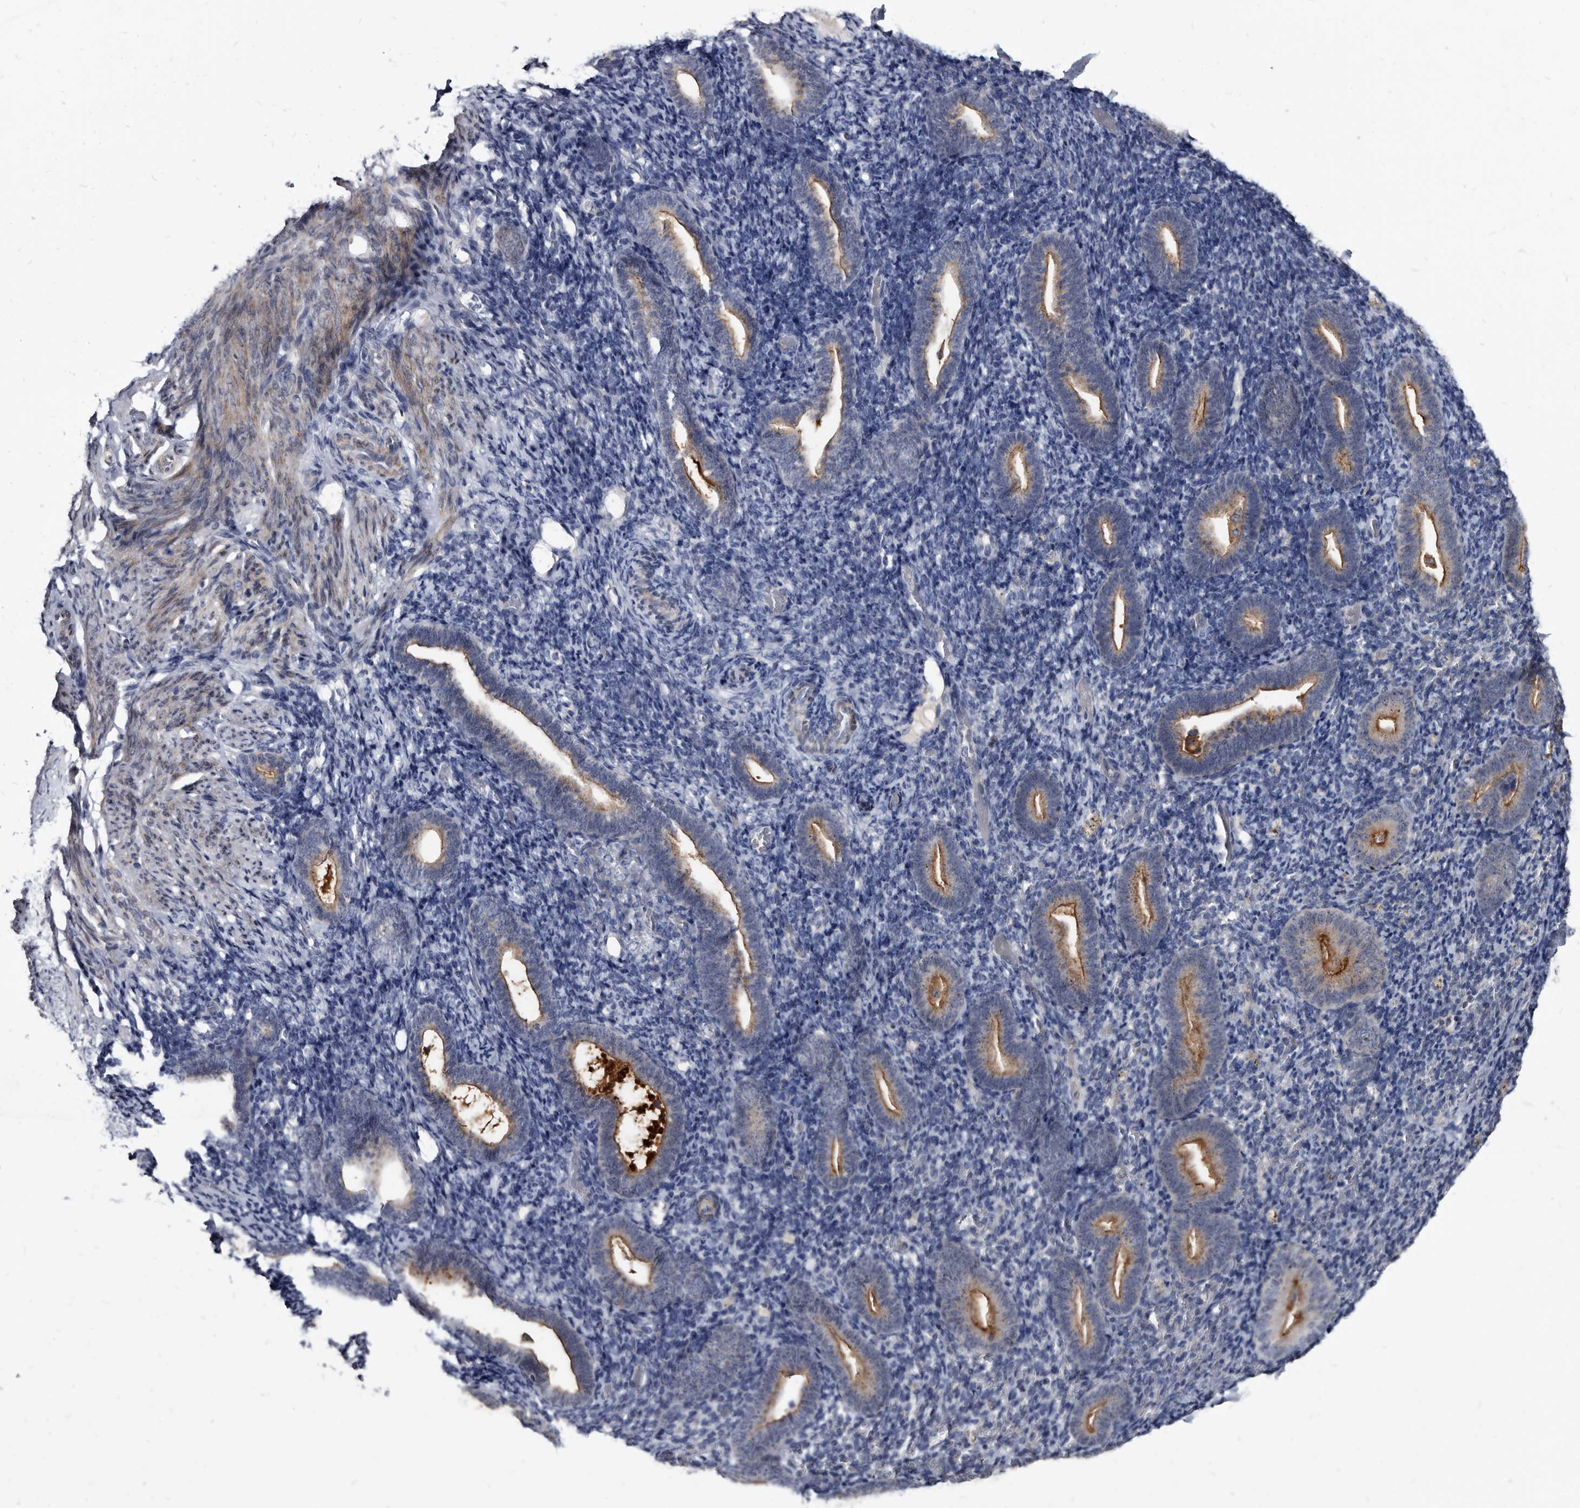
{"staining": {"intensity": "negative", "quantity": "none", "location": "none"}, "tissue": "endometrium", "cell_type": "Cells in endometrial stroma", "image_type": "normal", "snomed": [{"axis": "morphology", "description": "Normal tissue, NOS"}, {"axis": "topography", "description": "Endometrium"}], "caption": "Immunohistochemistry photomicrograph of benign human endometrium stained for a protein (brown), which displays no positivity in cells in endometrial stroma.", "gene": "PRSS8", "patient": {"sex": "female", "age": 51}}